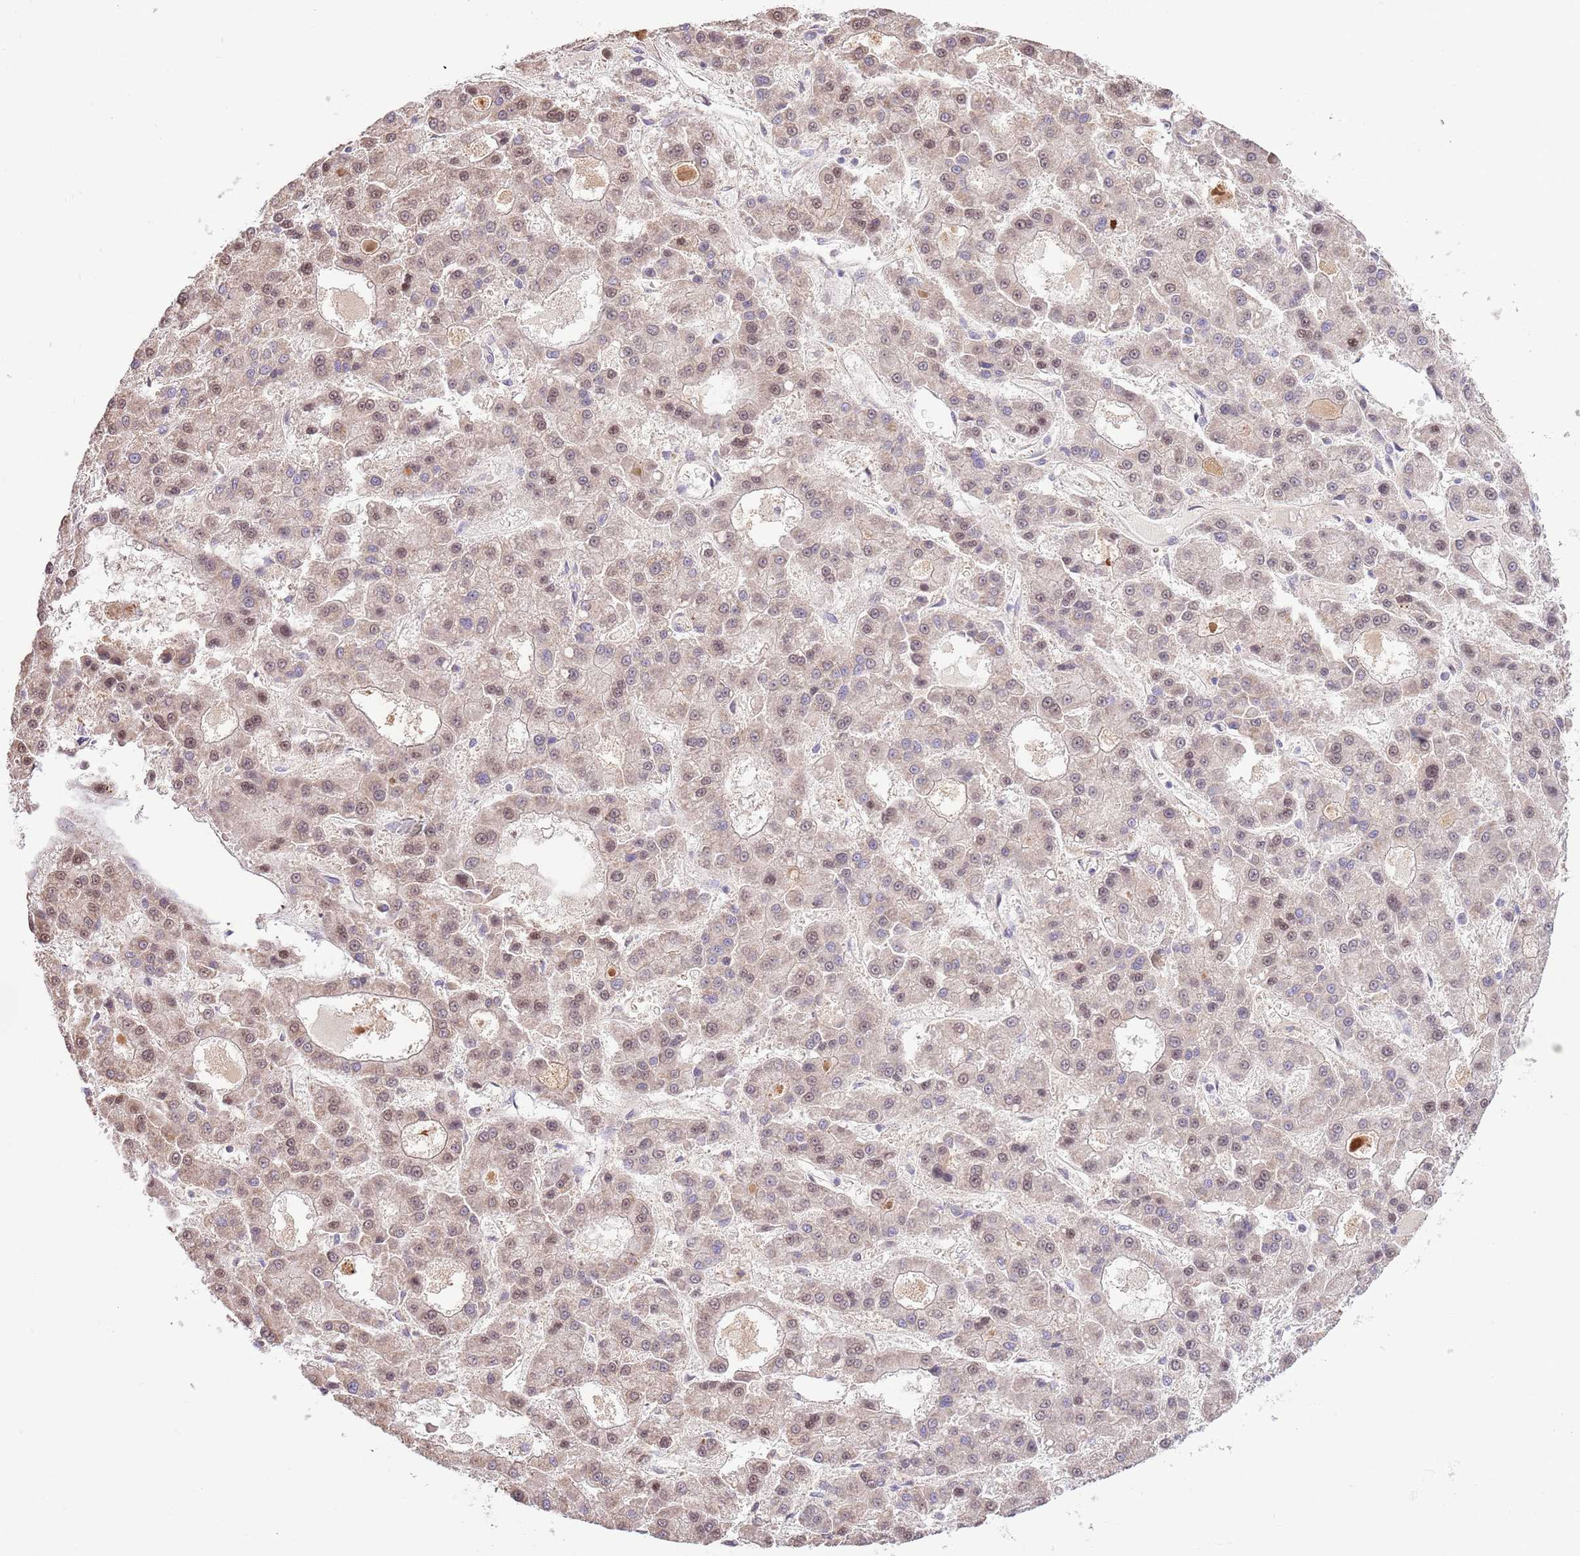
{"staining": {"intensity": "moderate", "quantity": "25%-75%", "location": "nuclear"}, "tissue": "liver cancer", "cell_type": "Tumor cells", "image_type": "cancer", "snomed": [{"axis": "morphology", "description": "Carcinoma, Hepatocellular, NOS"}, {"axis": "topography", "description": "Liver"}], "caption": "Protein staining exhibits moderate nuclear staining in about 25%-75% of tumor cells in liver hepatocellular carcinoma.", "gene": "ARL2BP", "patient": {"sex": "male", "age": 70}}